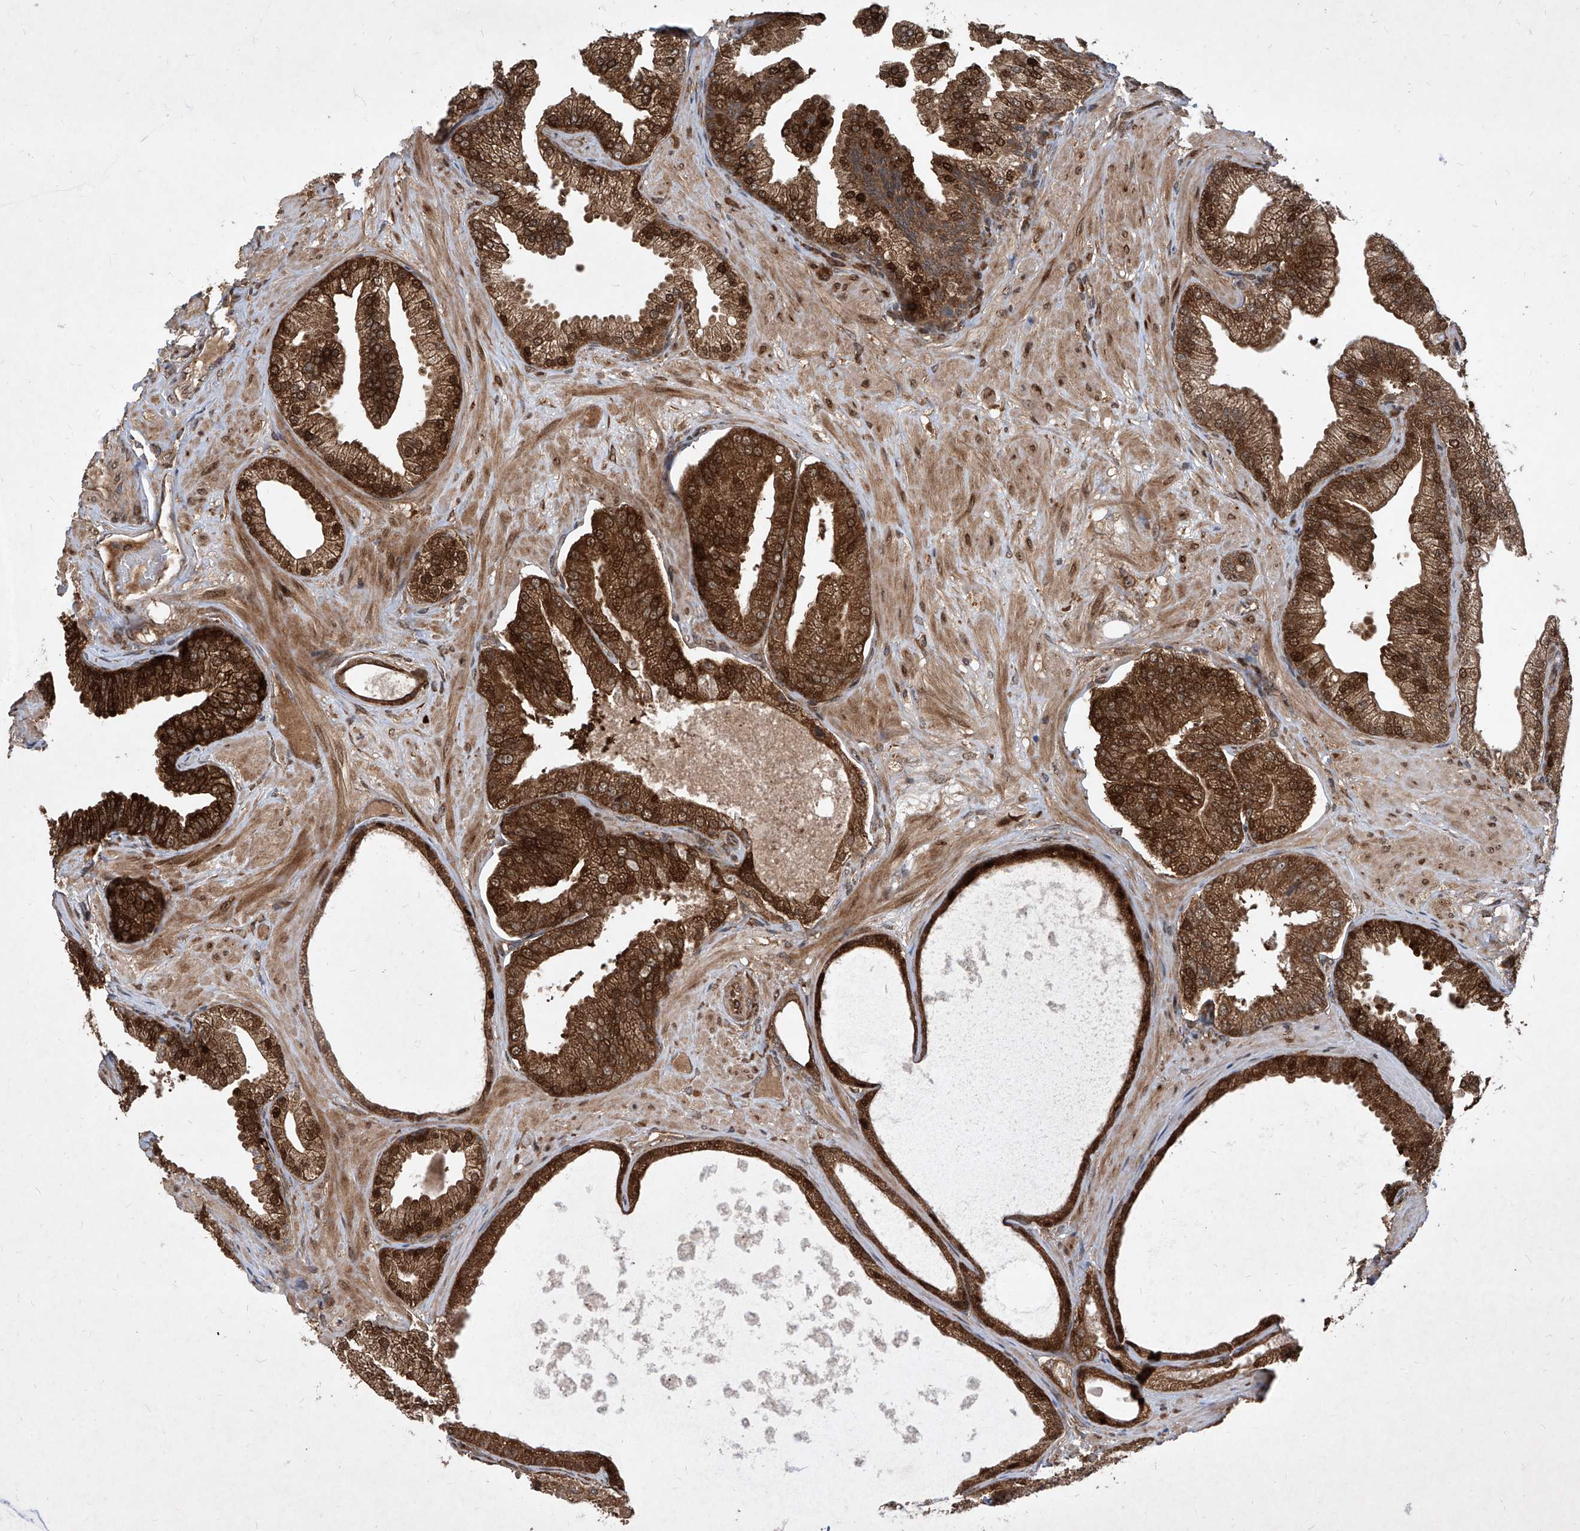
{"staining": {"intensity": "strong", "quantity": ">75%", "location": "cytoplasmic/membranous,nuclear"}, "tissue": "prostate cancer", "cell_type": "Tumor cells", "image_type": "cancer", "snomed": [{"axis": "morphology", "description": "Adenocarcinoma, Low grade"}, {"axis": "topography", "description": "Prostate"}], "caption": "Prostate cancer (adenocarcinoma (low-grade)) stained with DAB (3,3'-diaminobenzidine) immunohistochemistry (IHC) exhibits high levels of strong cytoplasmic/membranous and nuclear positivity in about >75% of tumor cells.", "gene": "MAGED2", "patient": {"sex": "male", "age": 63}}